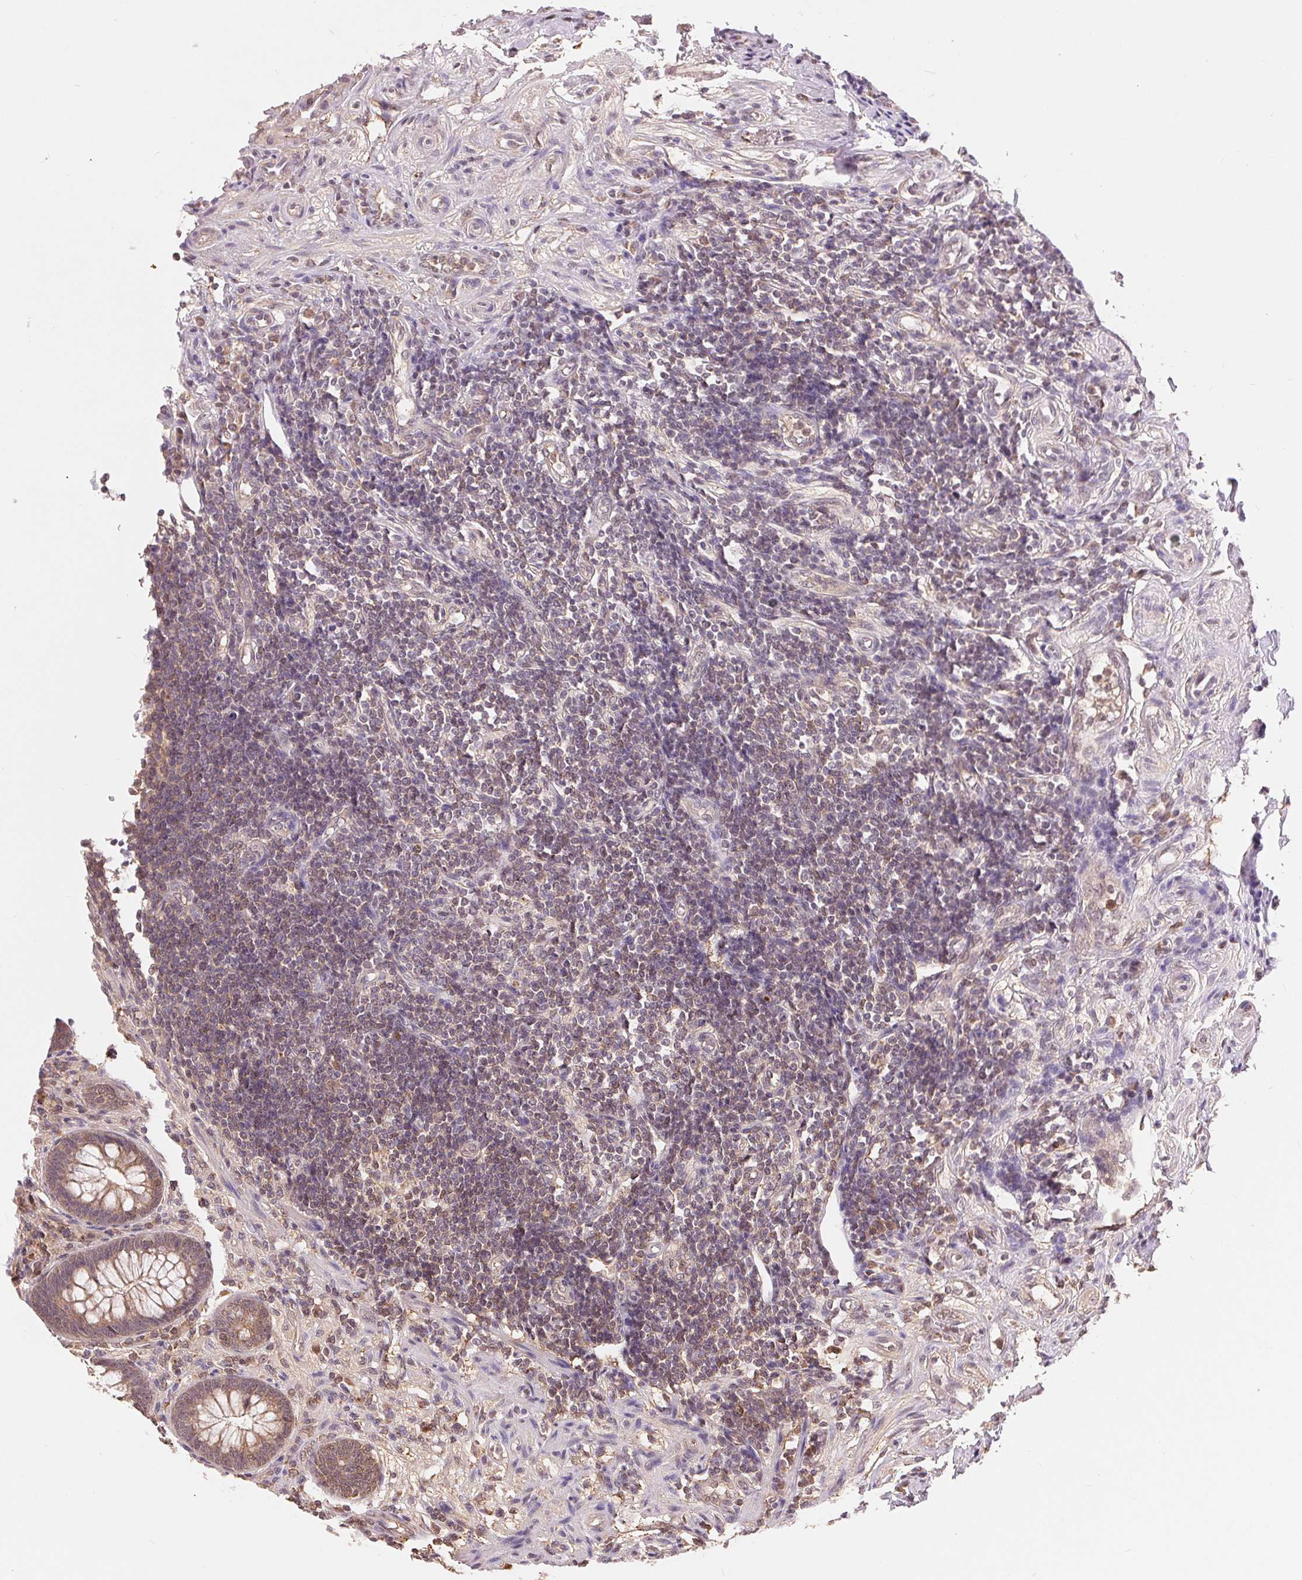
{"staining": {"intensity": "weak", "quantity": ">75%", "location": "cytoplasmic/membranous"}, "tissue": "appendix", "cell_type": "Glandular cells", "image_type": "normal", "snomed": [{"axis": "morphology", "description": "Normal tissue, NOS"}, {"axis": "topography", "description": "Appendix"}], "caption": "The histopathology image exhibits immunohistochemical staining of normal appendix. There is weak cytoplasmic/membranous expression is present in about >75% of glandular cells. Nuclei are stained in blue.", "gene": "TMEM273", "patient": {"sex": "female", "age": 57}}